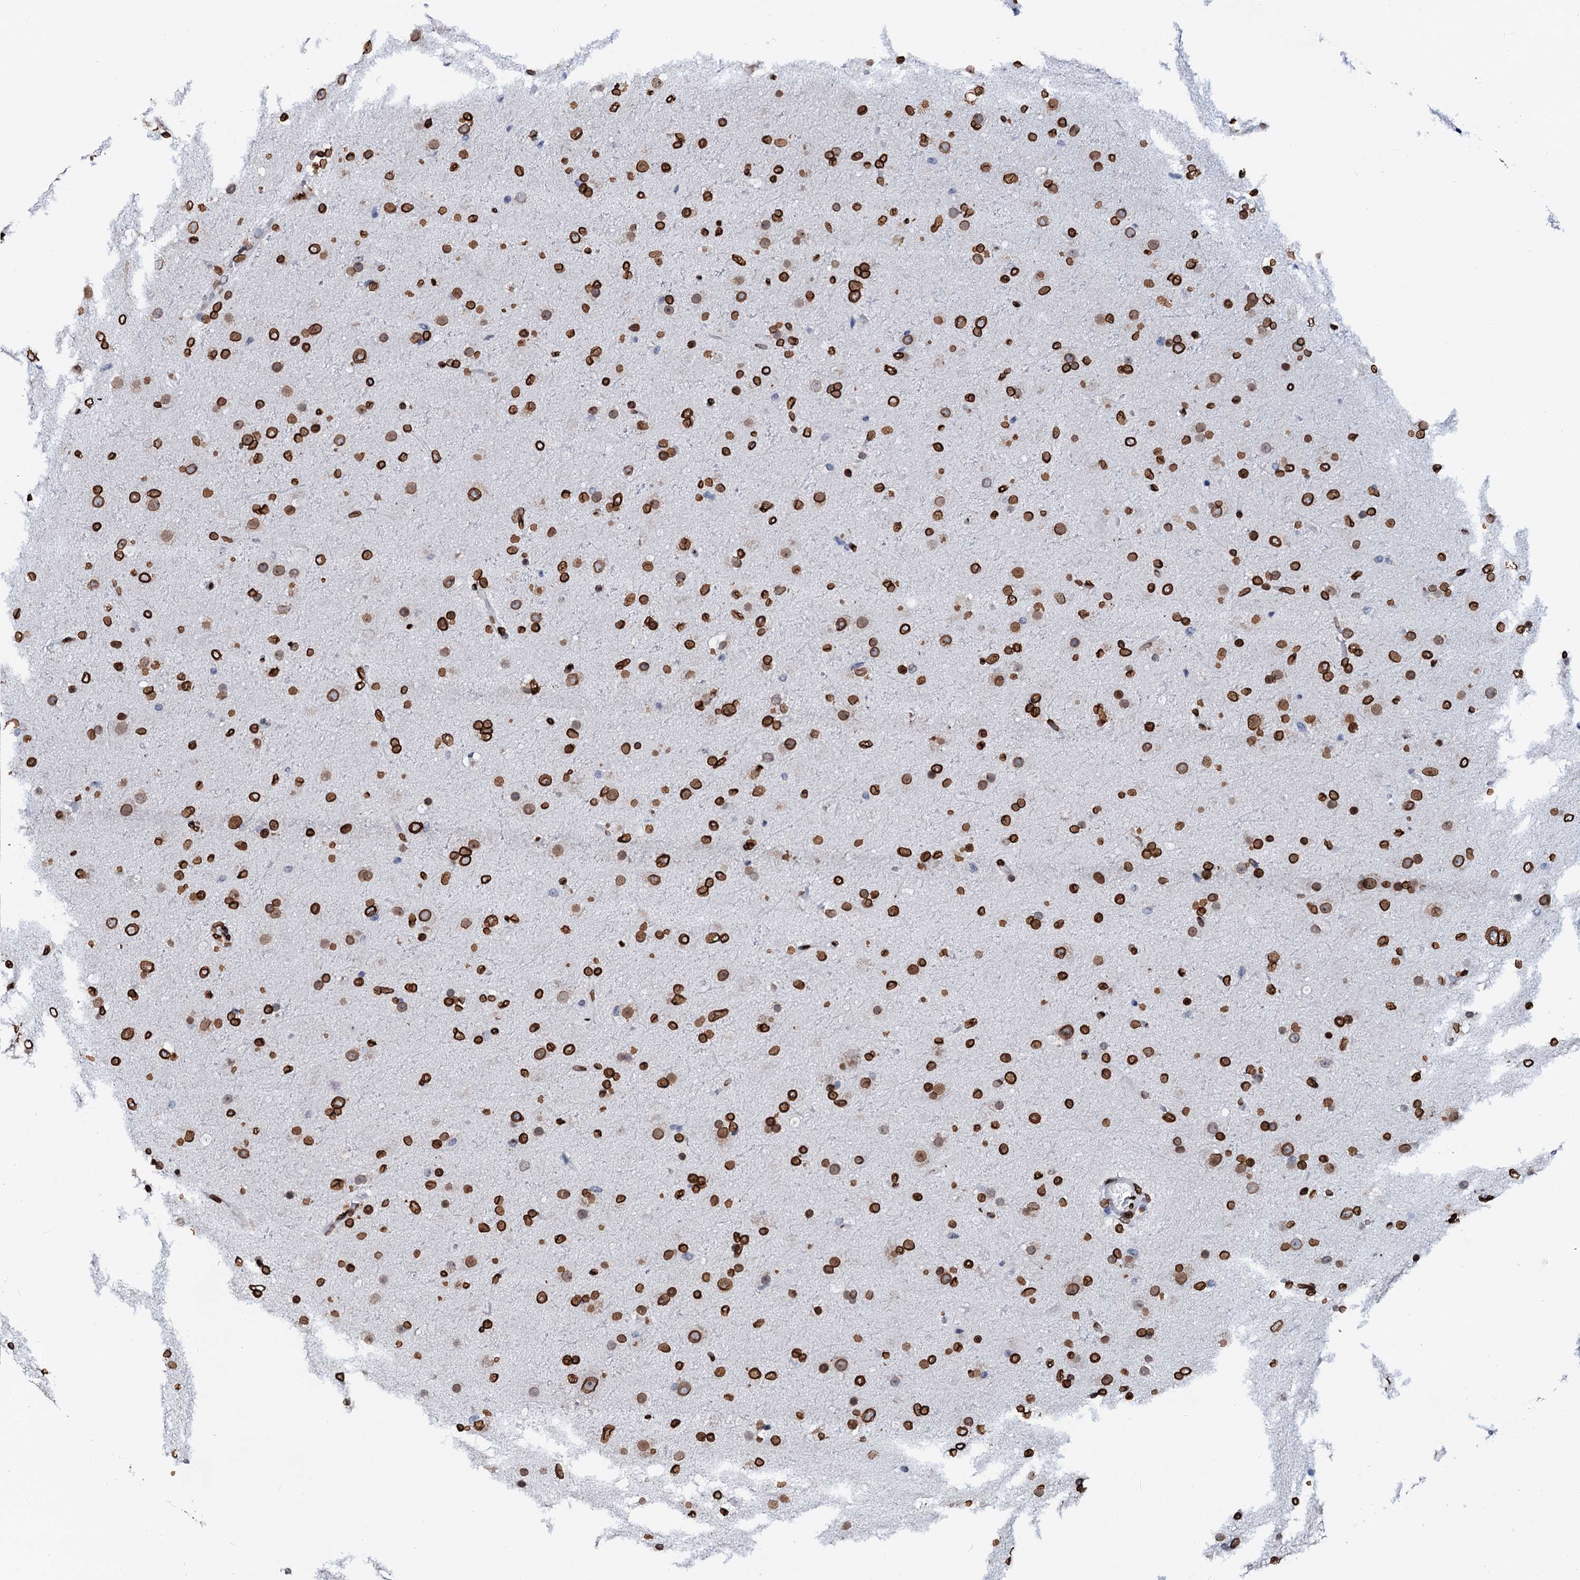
{"staining": {"intensity": "strong", "quantity": ">75%", "location": "nuclear"}, "tissue": "glioma", "cell_type": "Tumor cells", "image_type": "cancer", "snomed": [{"axis": "morphology", "description": "Glioma, malignant, Low grade"}, {"axis": "topography", "description": "Brain"}], "caption": "Immunohistochemical staining of human glioma reveals strong nuclear protein staining in approximately >75% of tumor cells.", "gene": "KATNAL2", "patient": {"sex": "male", "age": 65}}